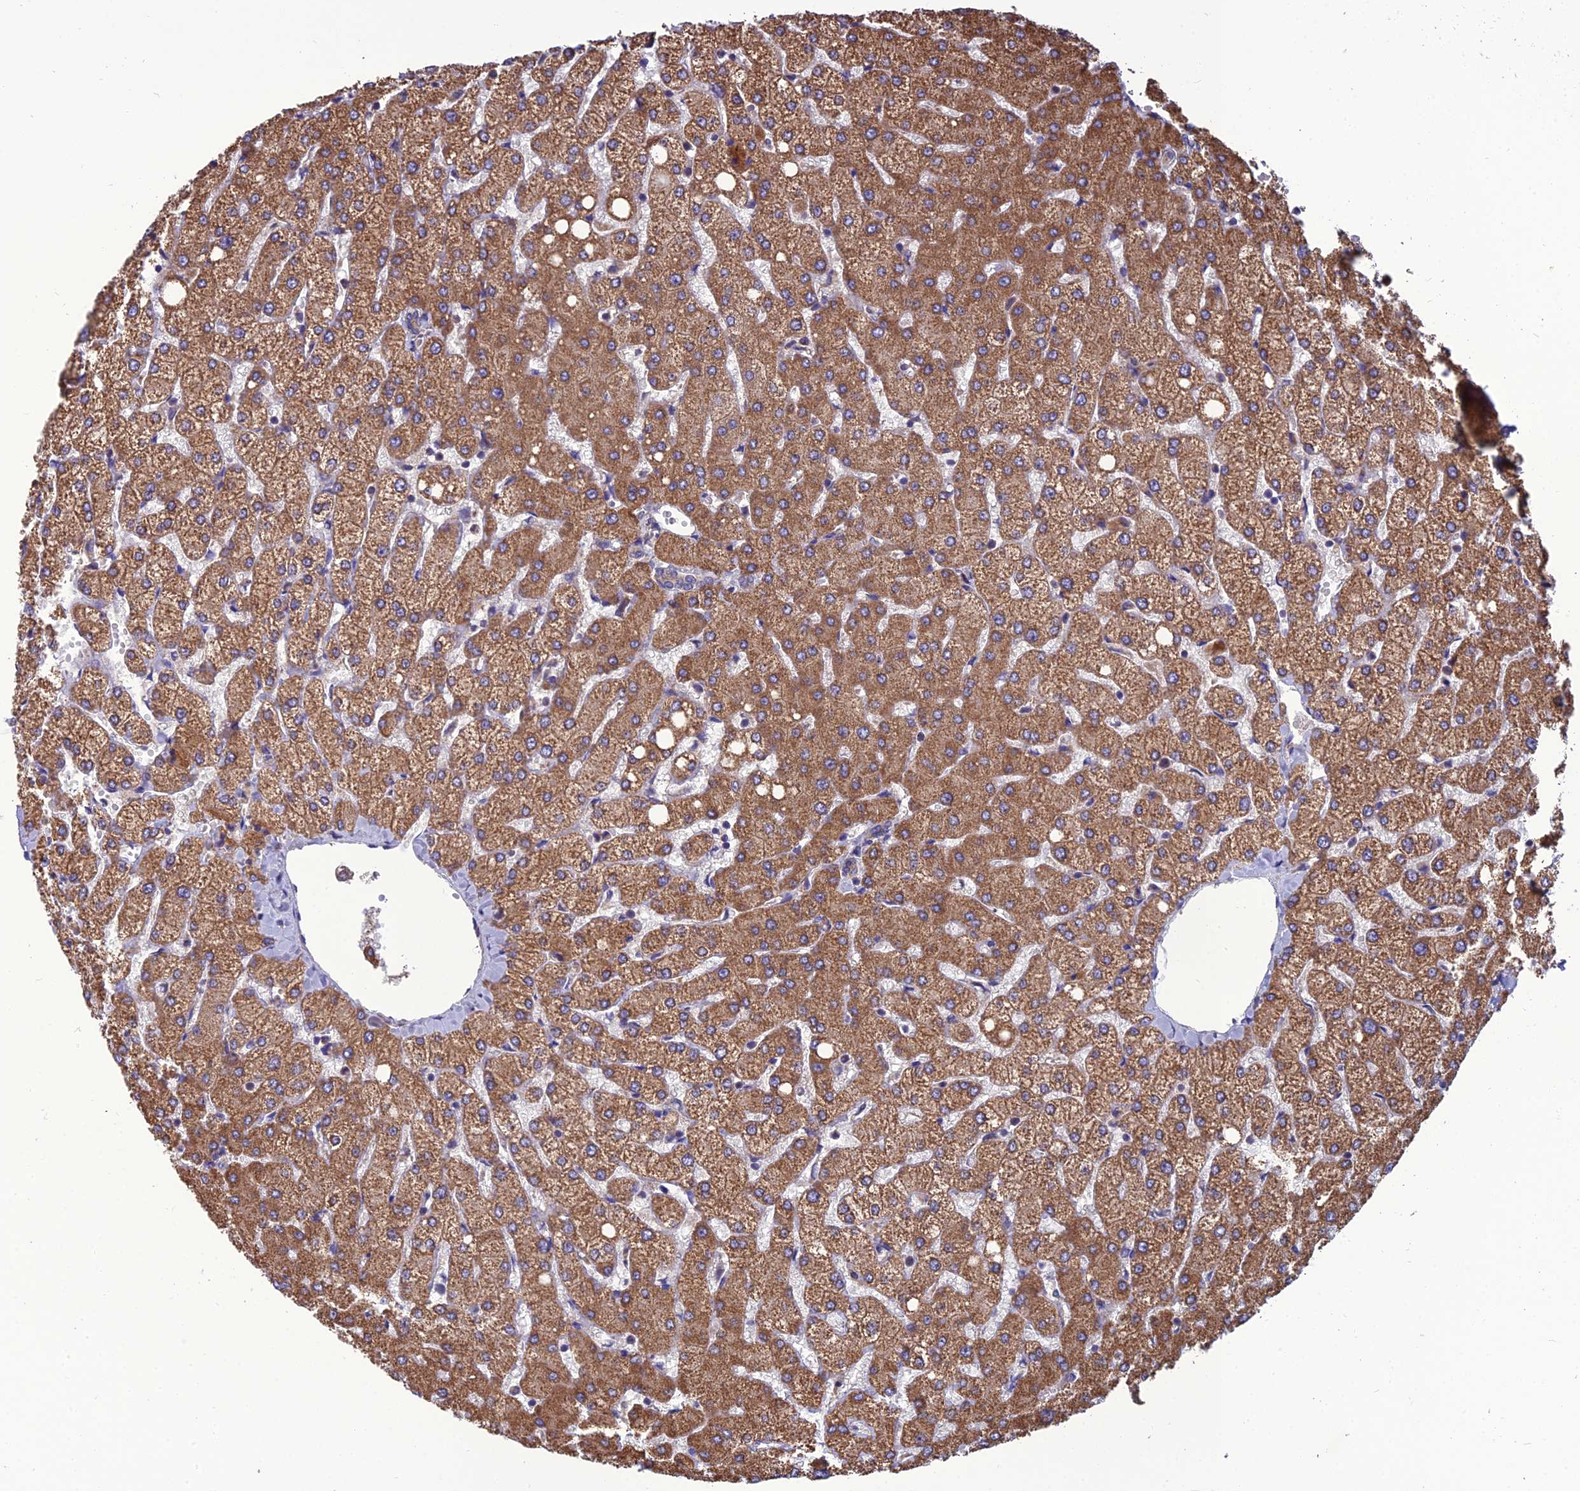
{"staining": {"intensity": "negative", "quantity": "none", "location": "none"}, "tissue": "liver", "cell_type": "Cholangiocytes", "image_type": "normal", "snomed": [{"axis": "morphology", "description": "Normal tissue, NOS"}, {"axis": "topography", "description": "Liver"}], "caption": "The histopathology image reveals no staining of cholangiocytes in unremarkable liver.", "gene": "UMAD1", "patient": {"sex": "female", "age": 54}}